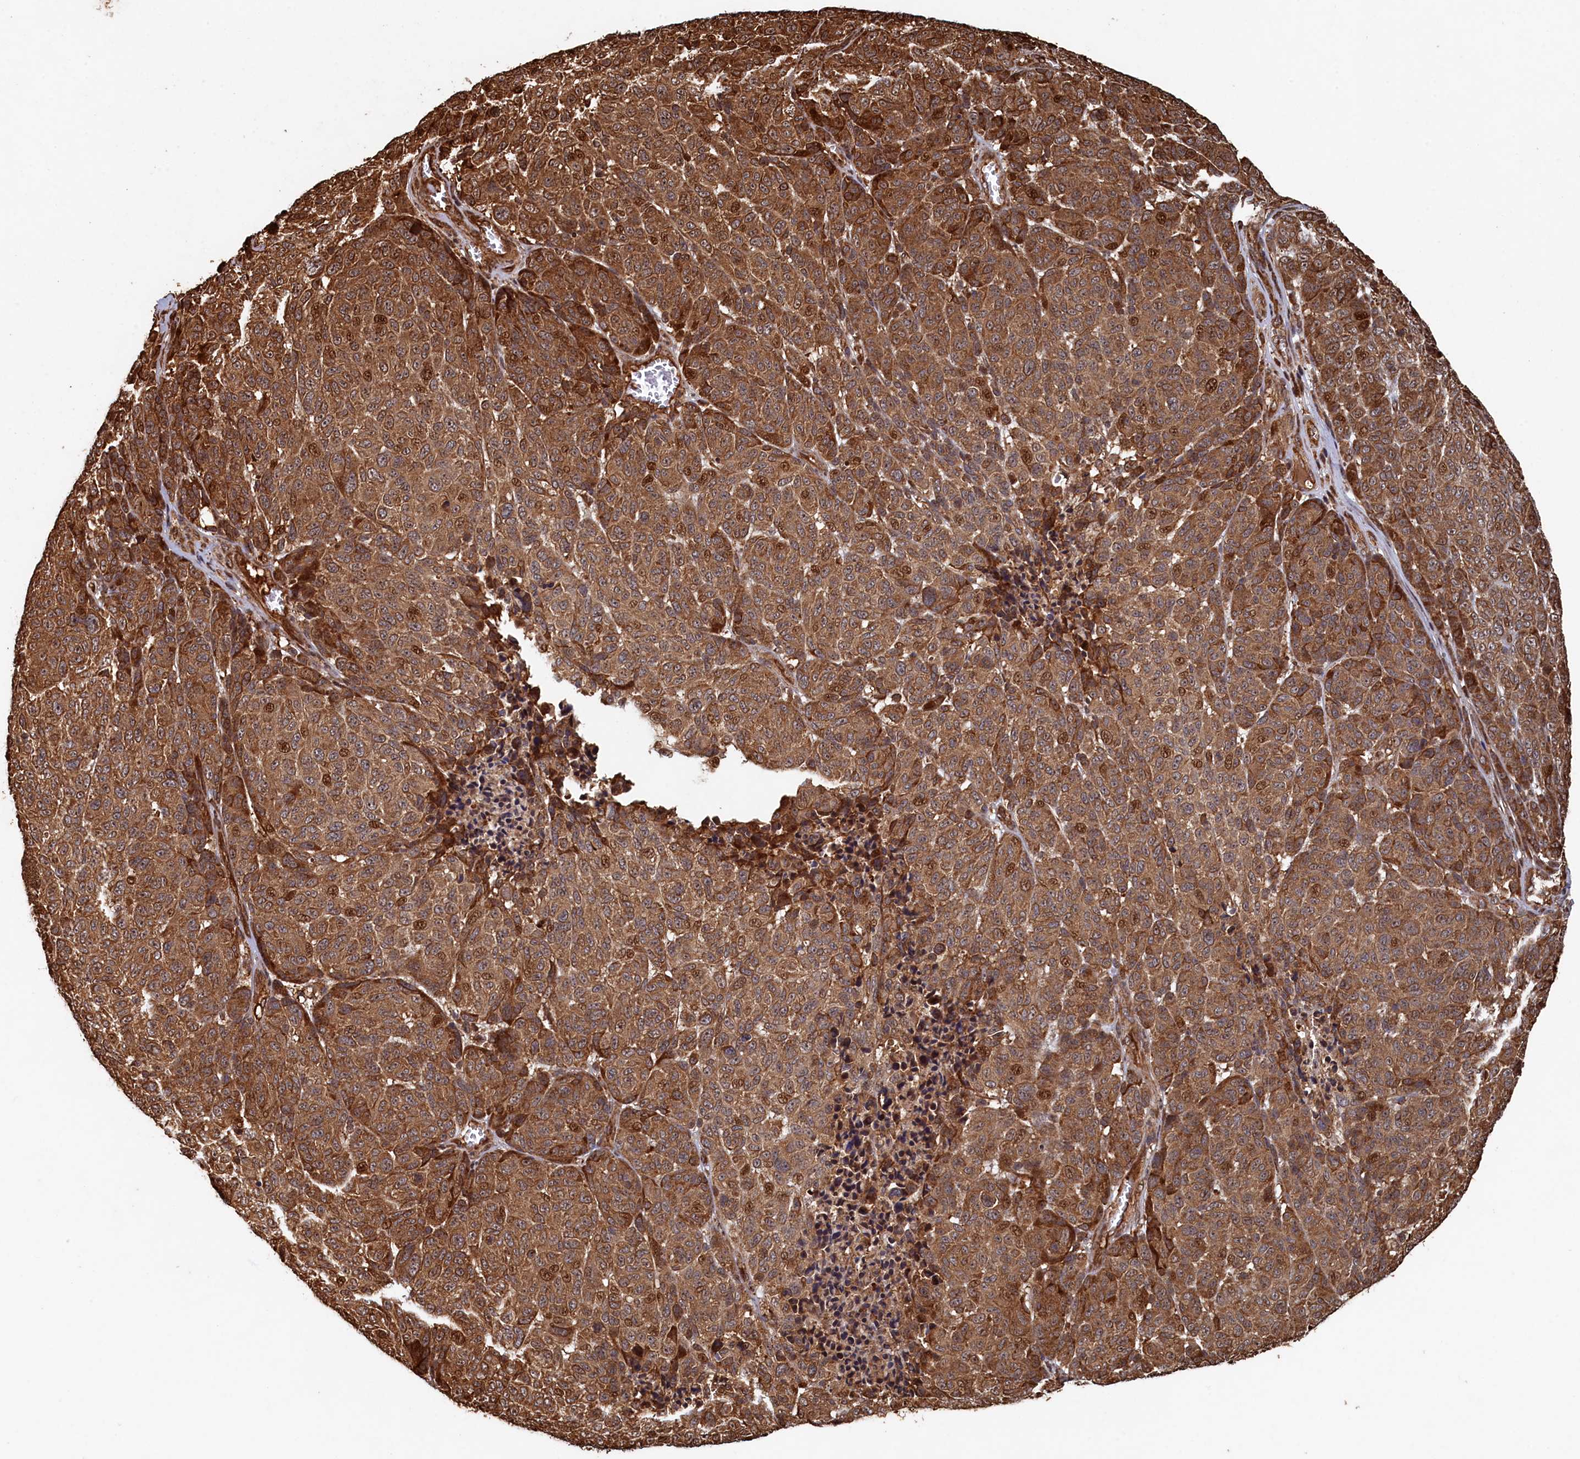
{"staining": {"intensity": "strong", "quantity": ">75%", "location": "cytoplasmic/membranous,nuclear"}, "tissue": "melanoma", "cell_type": "Tumor cells", "image_type": "cancer", "snomed": [{"axis": "morphology", "description": "Malignant melanoma, NOS"}, {"axis": "topography", "description": "Skin"}], "caption": "There is high levels of strong cytoplasmic/membranous and nuclear expression in tumor cells of malignant melanoma, as demonstrated by immunohistochemical staining (brown color).", "gene": "PIGN", "patient": {"sex": "male", "age": 49}}